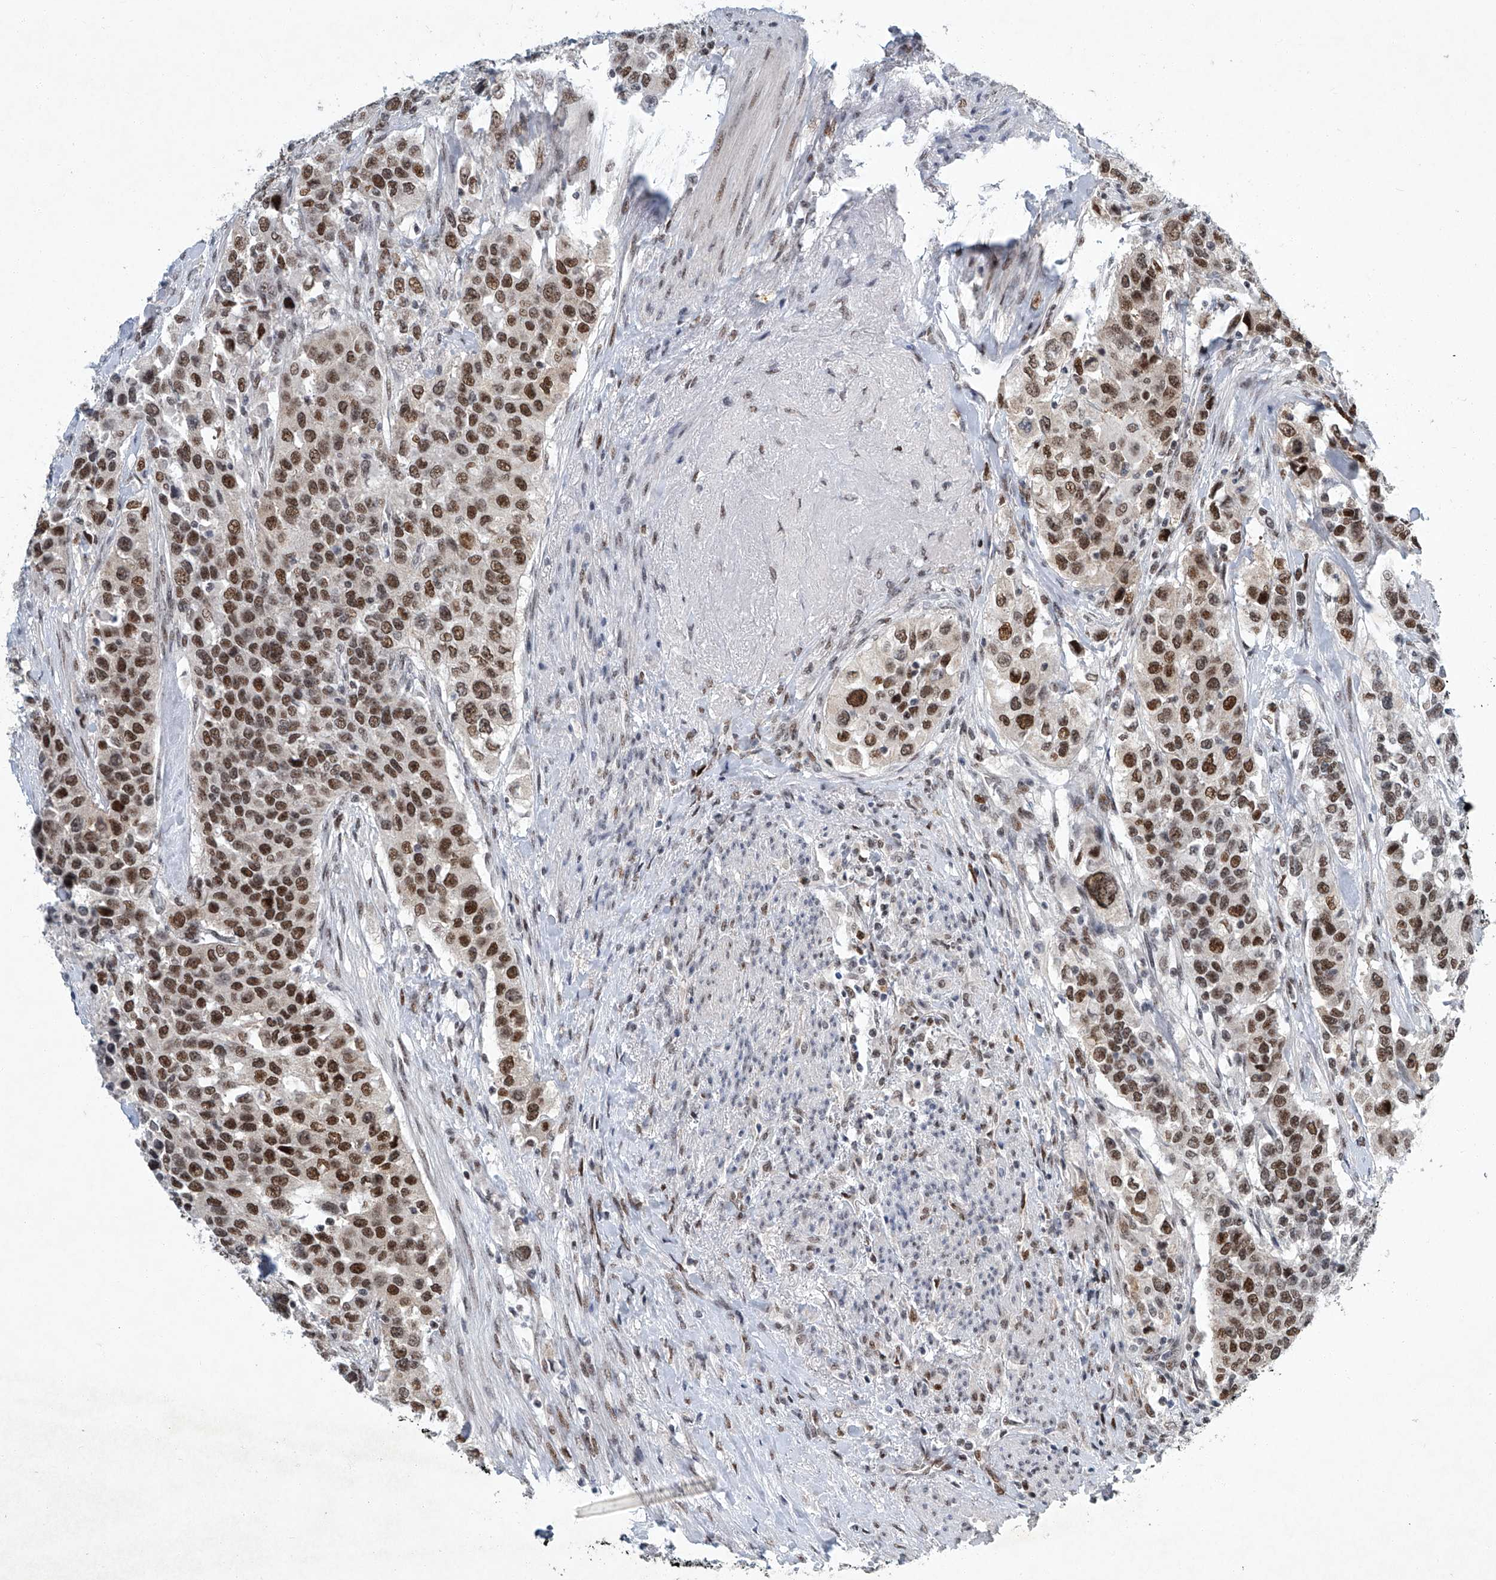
{"staining": {"intensity": "moderate", "quantity": ">75%", "location": "nuclear"}, "tissue": "urothelial cancer", "cell_type": "Tumor cells", "image_type": "cancer", "snomed": [{"axis": "morphology", "description": "Urothelial carcinoma, High grade"}, {"axis": "topography", "description": "Urinary bladder"}], "caption": "The immunohistochemical stain shows moderate nuclear staining in tumor cells of urothelial cancer tissue. (brown staining indicates protein expression, while blue staining denotes nuclei).", "gene": "TFDP1", "patient": {"sex": "female", "age": 80}}